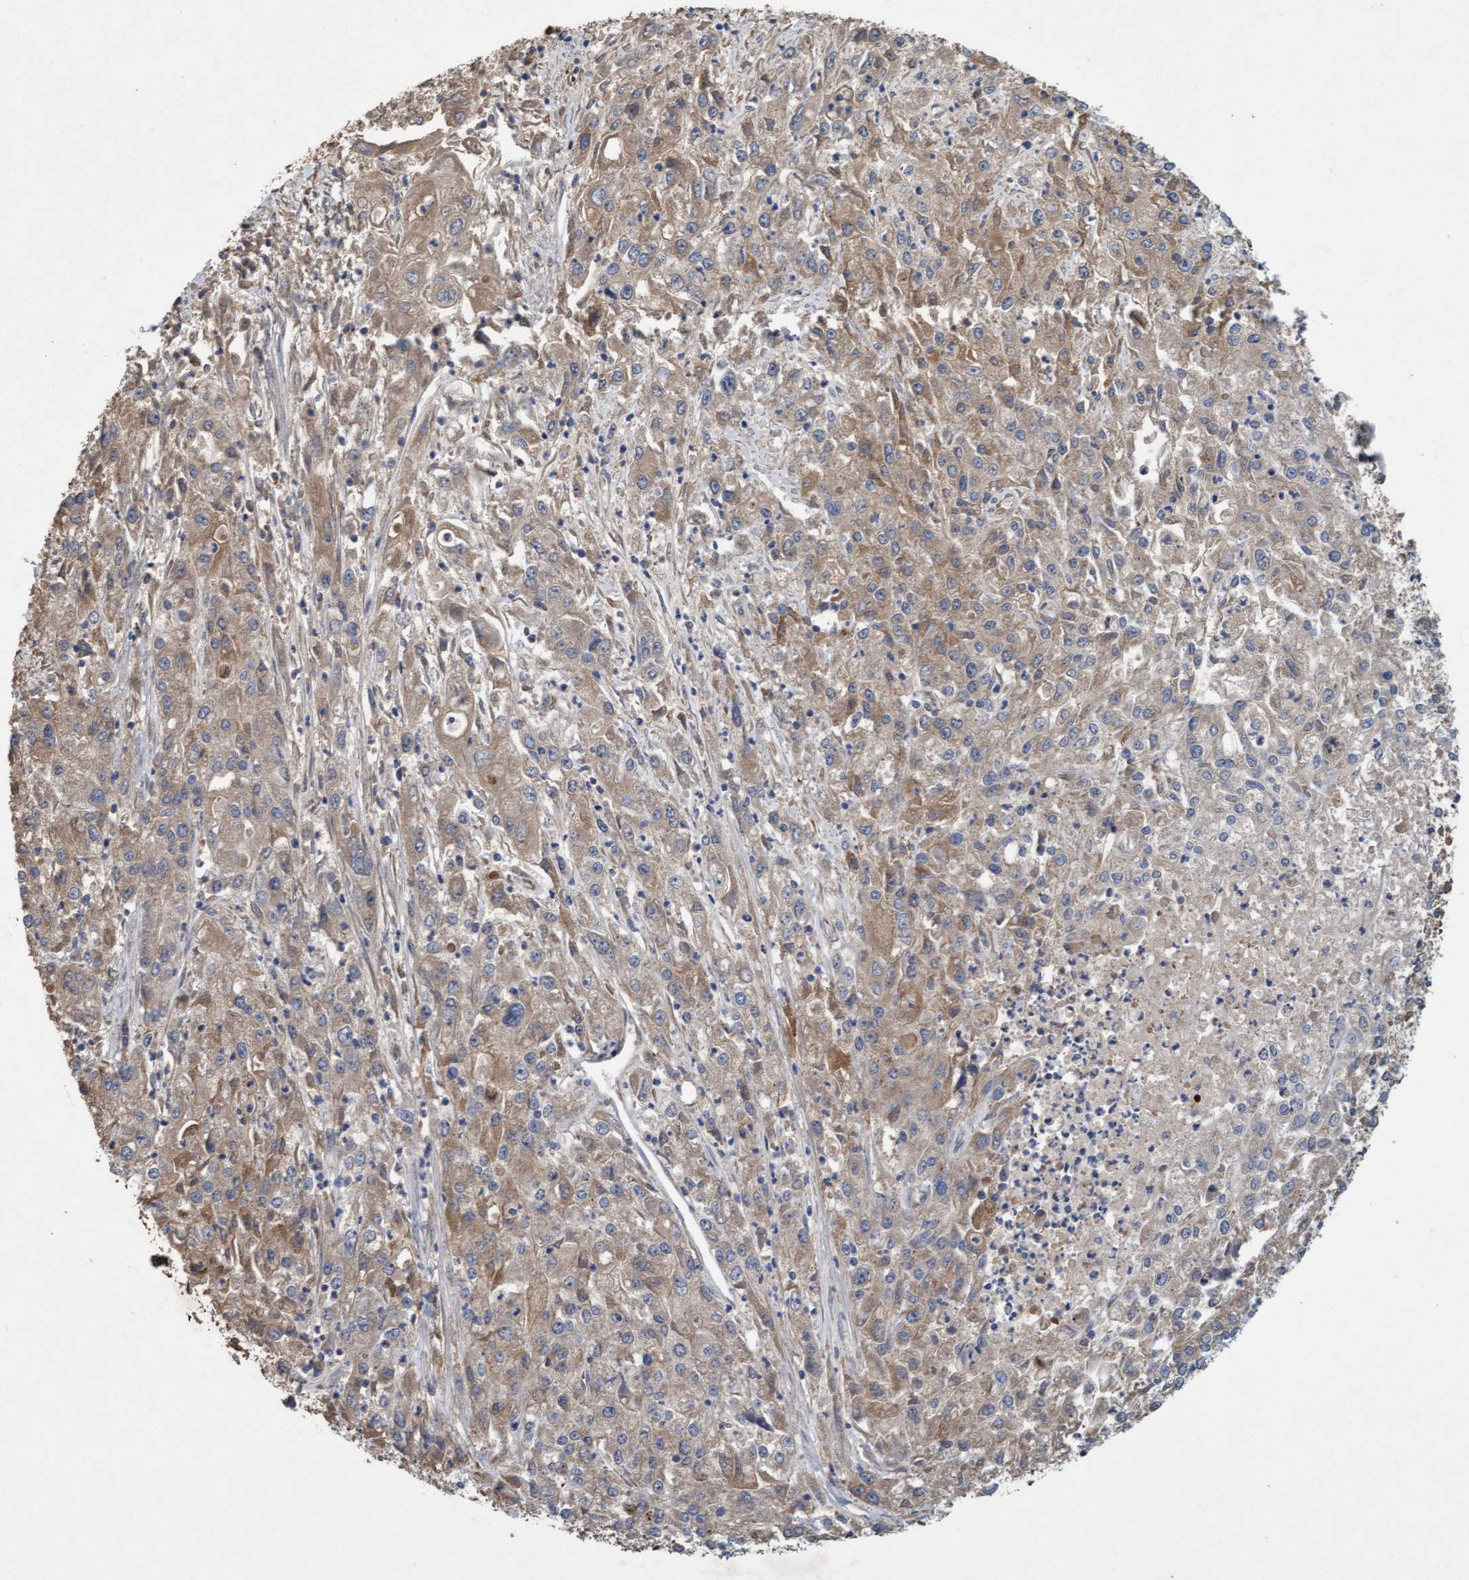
{"staining": {"intensity": "moderate", "quantity": ">75%", "location": "cytoplasmic/membranous"}, "tissue": "endometrial cancer", "cell_type": "Tumor cells", "image_type": "cancer", "snomed": [{"axis": "morphology", "description": "Adenocarcinoma, NOS"}, {"axis": "topography", "description": "Endometrium"}], "caption": "A high-resolution micrograph shows IHC staining of adenocarcinoma (endometrial), which exhibits moderate cytoplasmic/membranous staining in about >75% of tumor cells.", "gene": "ATPAF2", "patient": {"sex": "female", "age": 49}}